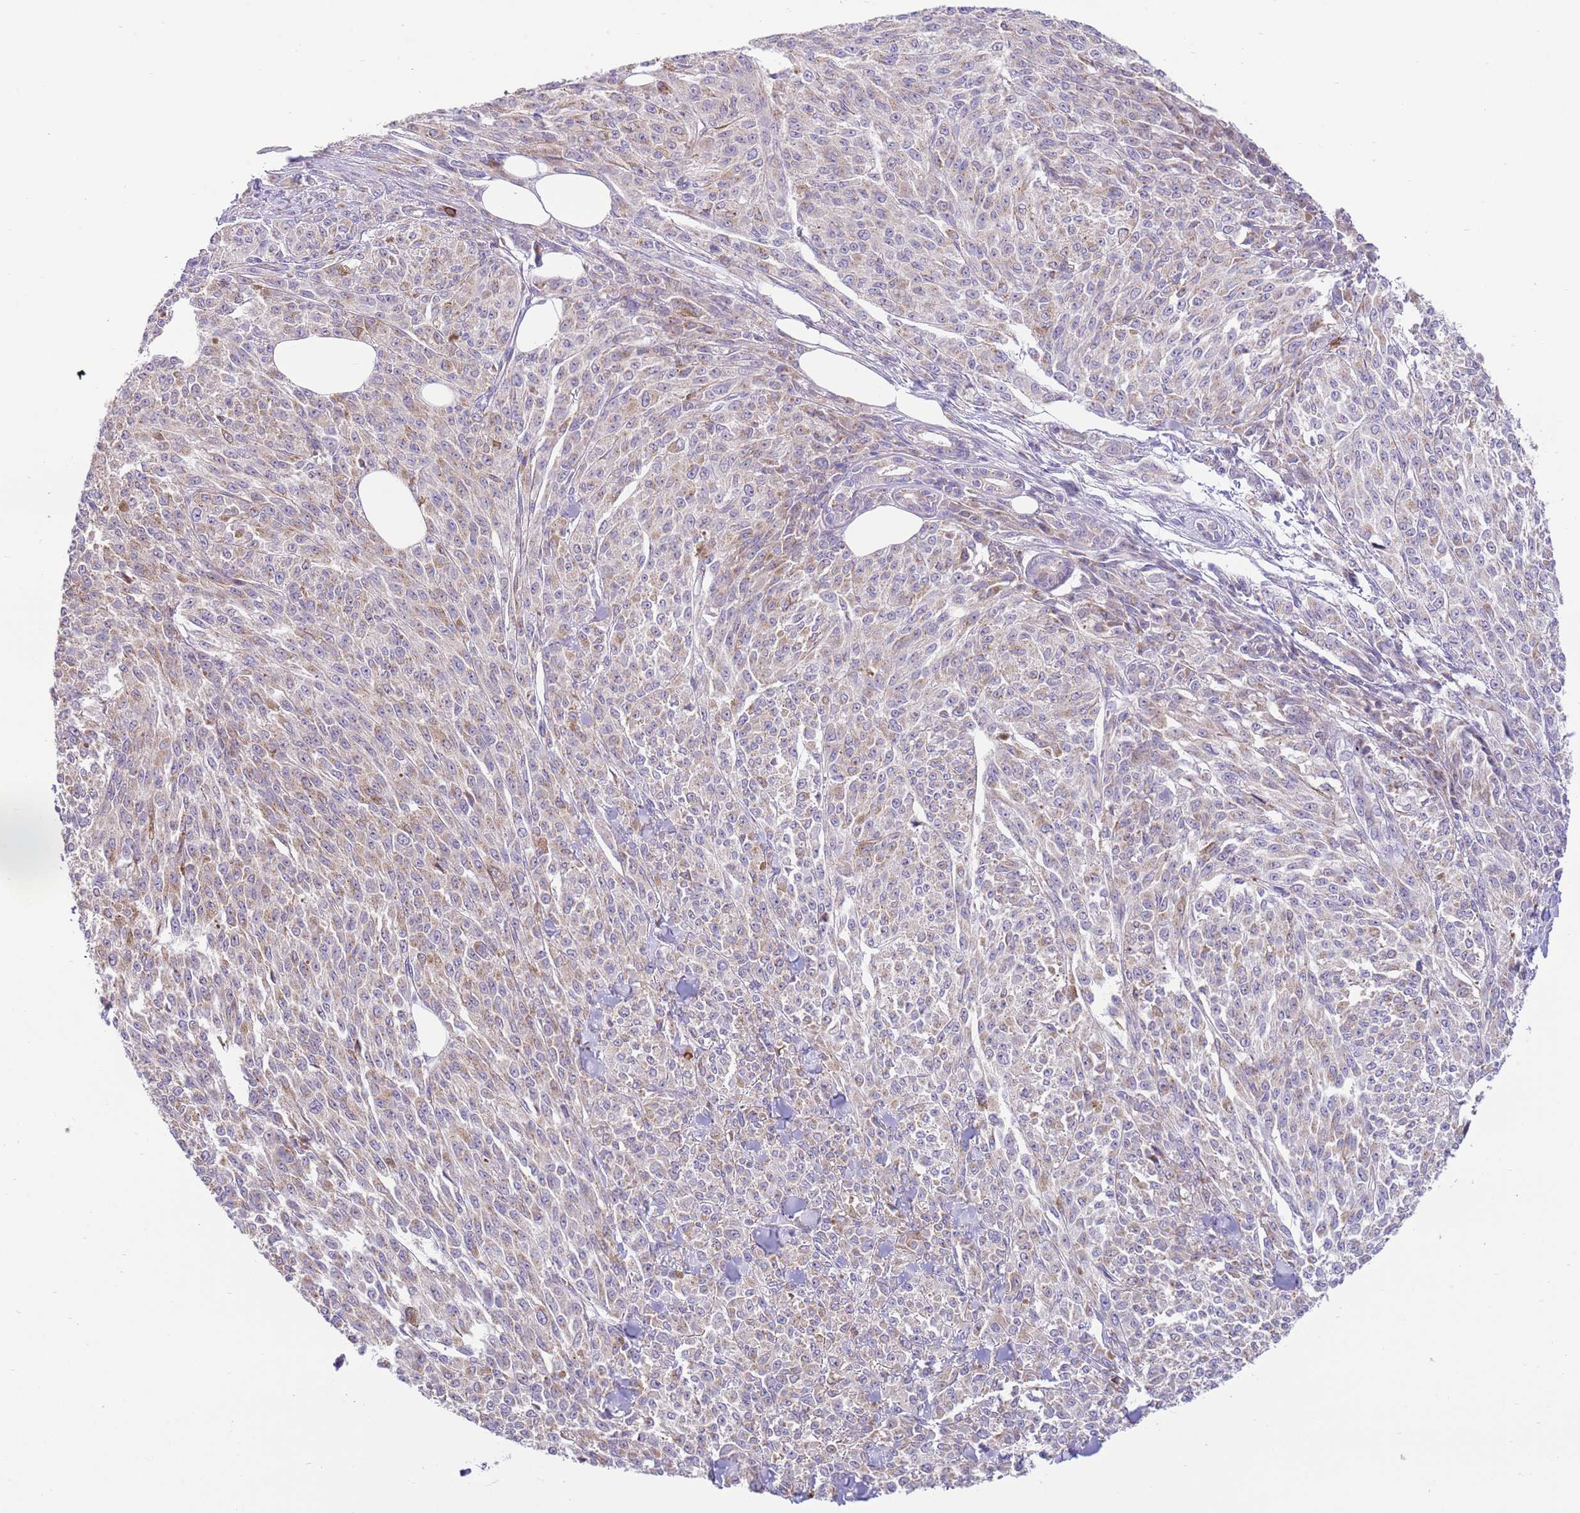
{"staining": {"intensity": "negative", "quantity": "none", "location": "none"}, "tissue": "melanoma", "cell_type": "Tumor cells", "image_type": "cancer", "snomed": [{"axis": "morphology", "description": "Malignant melanoma, NOS"}, {"axis": "topography", "description": "Skin"}], "caption": "Human melanoma stained for a protein using IHC displays no staining in tumor cells.", "gene": "DAND5", "patient": {"sex": "female", "age": 52}}